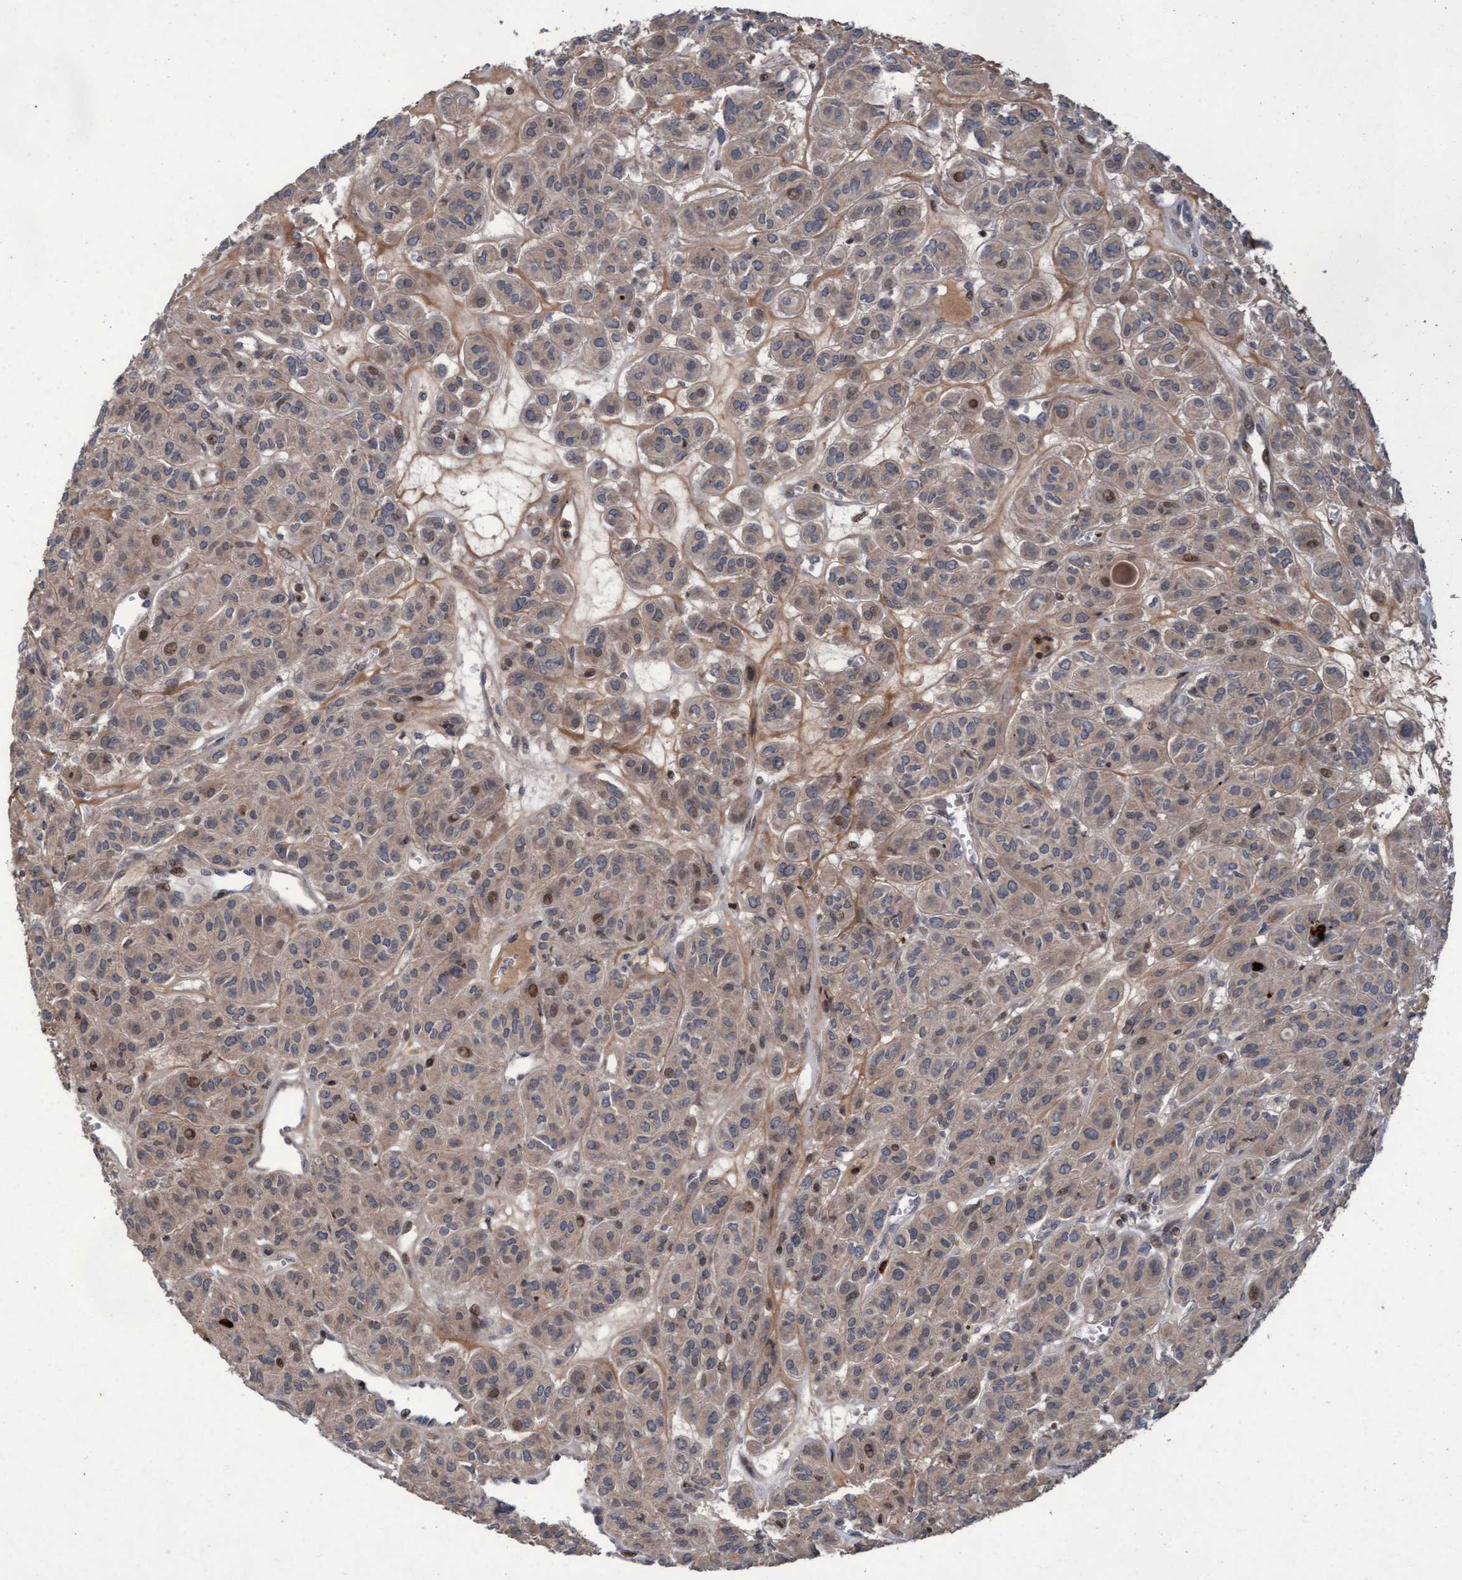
{"staining": {"intensity": "moderate", "quantity": ">75%", "location": "cytoplasmic/membranous"}, "tissue": "thyroid cancer", "cell_type": "Tumor cells", "image_type": "cancer", "snomed": [{"axis": "morphology", "description": "Follicular adenoma carcinoma, NOS"}, {"axis": "topography", "description": "Thyroid gland"}], "caption": "IHC of human thyroid cancer reveals medium levels of moderate cytoplasmic/membranous expression in about >75% of tumor cells.", "gene": "KCNC2", "patient": {"sex": "female", "age": 71}}